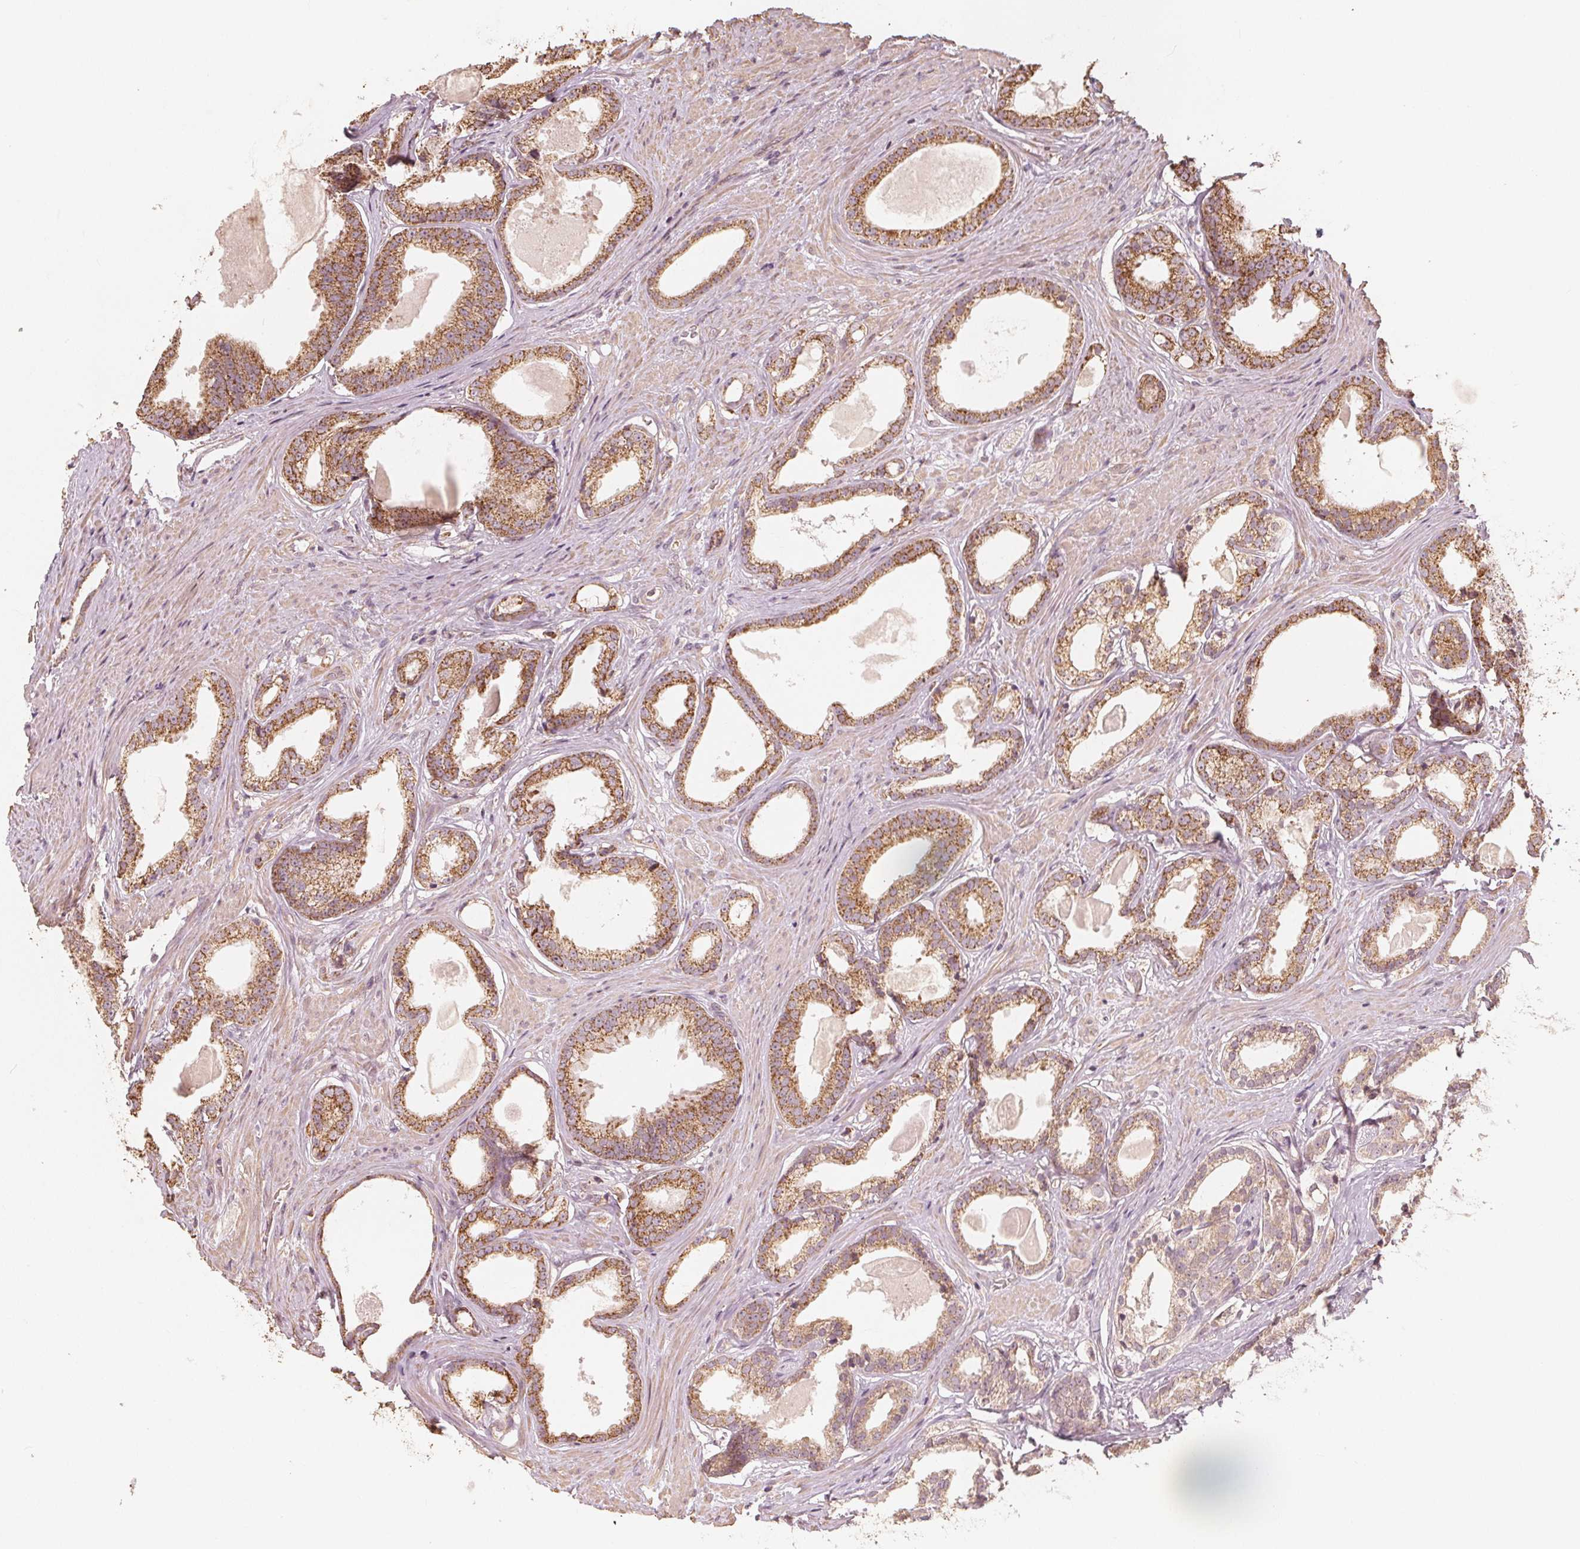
{"staining": {"intensity": "moderate", "quantity": ">75%", "location": "cytoplasmic/membranous"}, "tissue": "prostate cancer", "cell_type": "Tumor cells", "image_type": "cancer", "snomed": [{"axis": "morphology", "description": "Adenocarcinoma, Low grade"}, {"axis": "topography", "description": "Prostate"}], "caption": "Tumor cells display medium levels of moderate cytoplasmic/membranous expression in approximately >75% of cells in human low-grade adenocarcinoma (prostate).", "gene": "PEX26", "patient": {"sex": "male", "age": 65}}